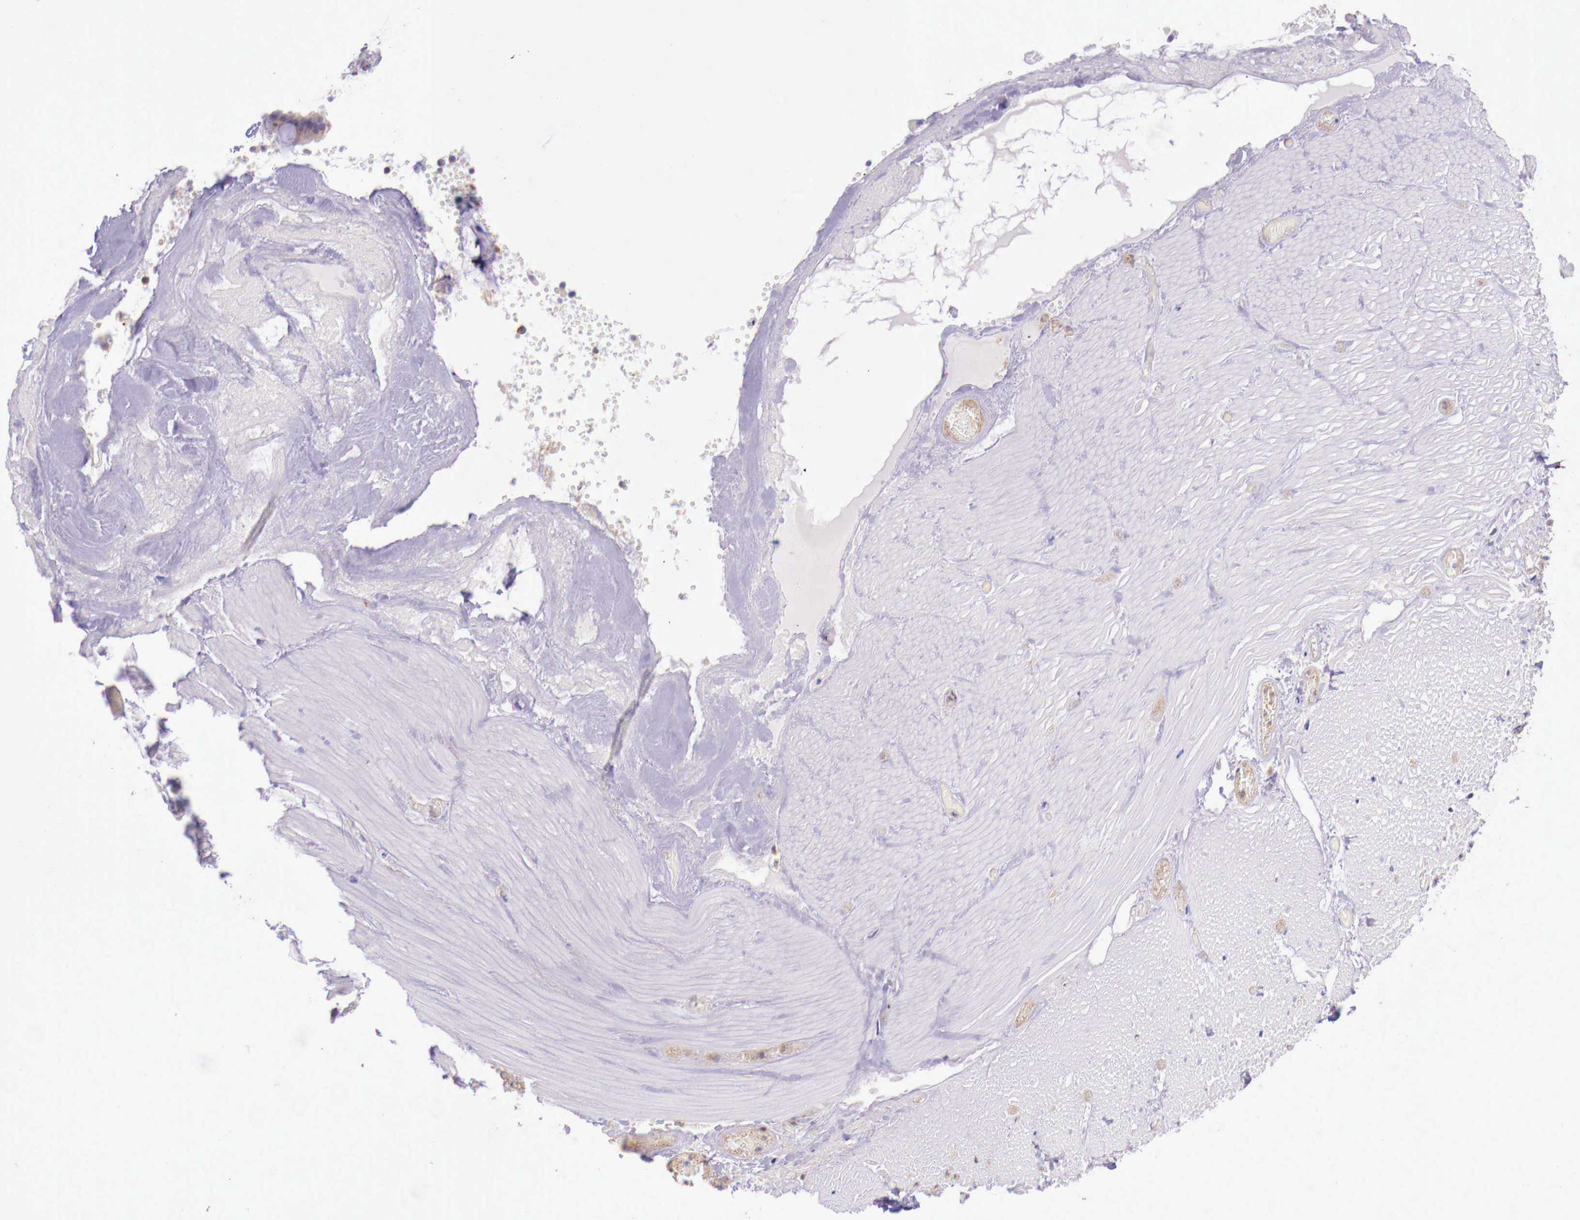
{"staining": {"intensity": "negative", "quantity": "none", "location": "none"}, "tissue": "smooth muscle", "cell_type": "Smooth muscle cells", "image_type": "normal", "snomed": [{"axis": "morphology", "description": "Normal tissue, NOS"}, {"axis": "topography", "description": "Duodenum"}], "caption": "IHC photomicrograph of benign smooth muscle: smooth muscle stained with DAB (3,3'-diaminobenzidine) demonstrates no significant protein expression in smooth muscle cells. (Brightfield microscopy of DAB (3,3'-diaminobenzidine) IHC at high magnification).", "gene": "GRIPAP1", "patient": {"sex": "male", "age": 63}}